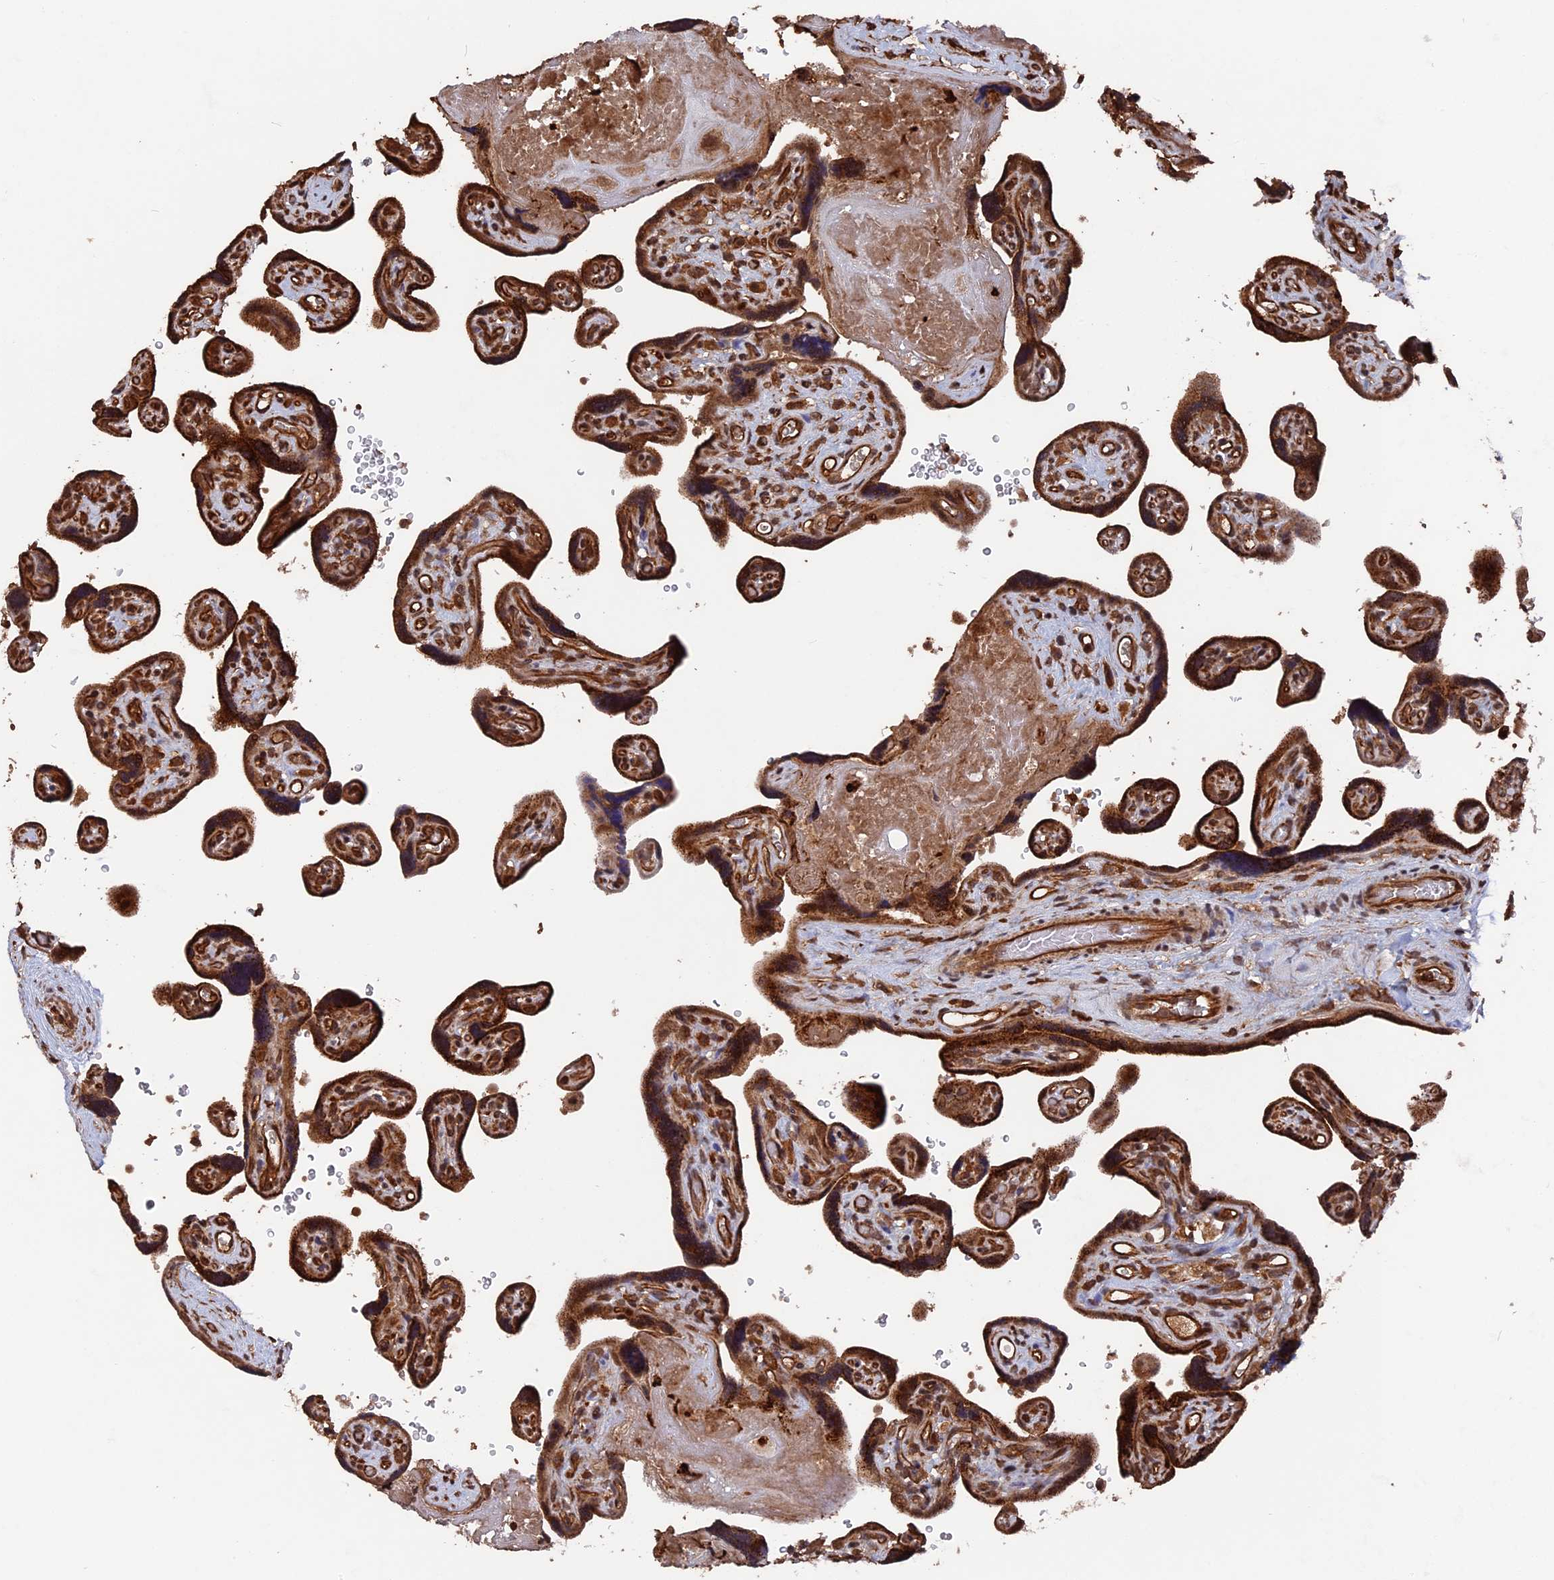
{"staining": {"intensity": "strong", "quantity": ">75%", "location": "cytoplasmic/membranous"}, "tissue": "placenta", "cell_type": "Trophoblastic cells", "image_type": "normal", "snomed": [{"axis": "morphology", "description": "Normal tissue, NOS"}, {"axis": "topography", "description": "Placenta"}], "caption": "A high-resolution image shows immunohistochemistry staining of unremarkable placenta, which displays strong cytoplasmic/membranous positivity in about >75% of trophoblastic cells.", "gene": "TELO2", "patient": {"sex": "female", "age": 39}}